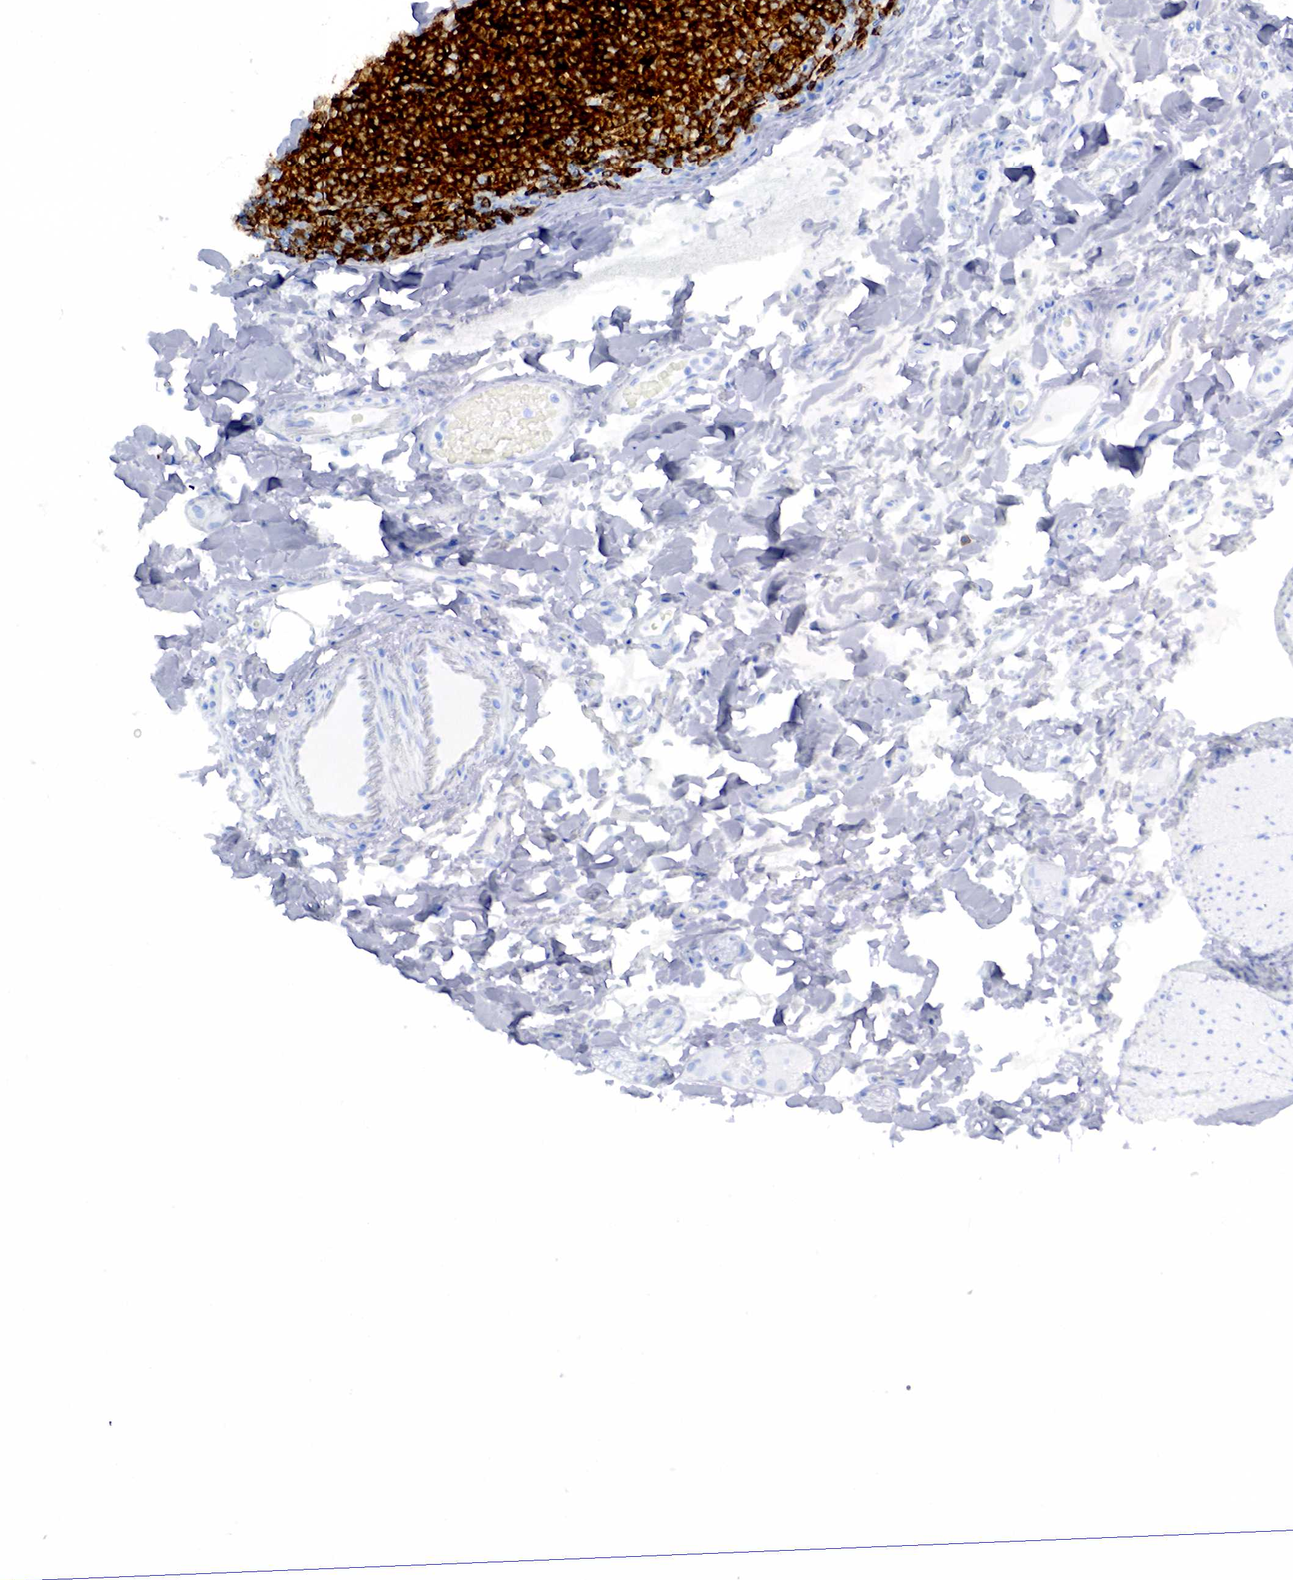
{"staining": {"intensity": "negative", "quantity": "none", "location": "none"}, "tissue": "adipose tissue", "cell_type": "Adipocytes", "image_type": "normal", "snomed": [{"axis": "morphology", "description": "Normal tissue, NOS"}, {"axis": "topography", "description": "Duodenum"}], "caption": "IHC of benign human adipose tissue reveals no positivity in adipocytes.", "gene": "CD79A", "patient": {"sex": "male", "age": 63}}